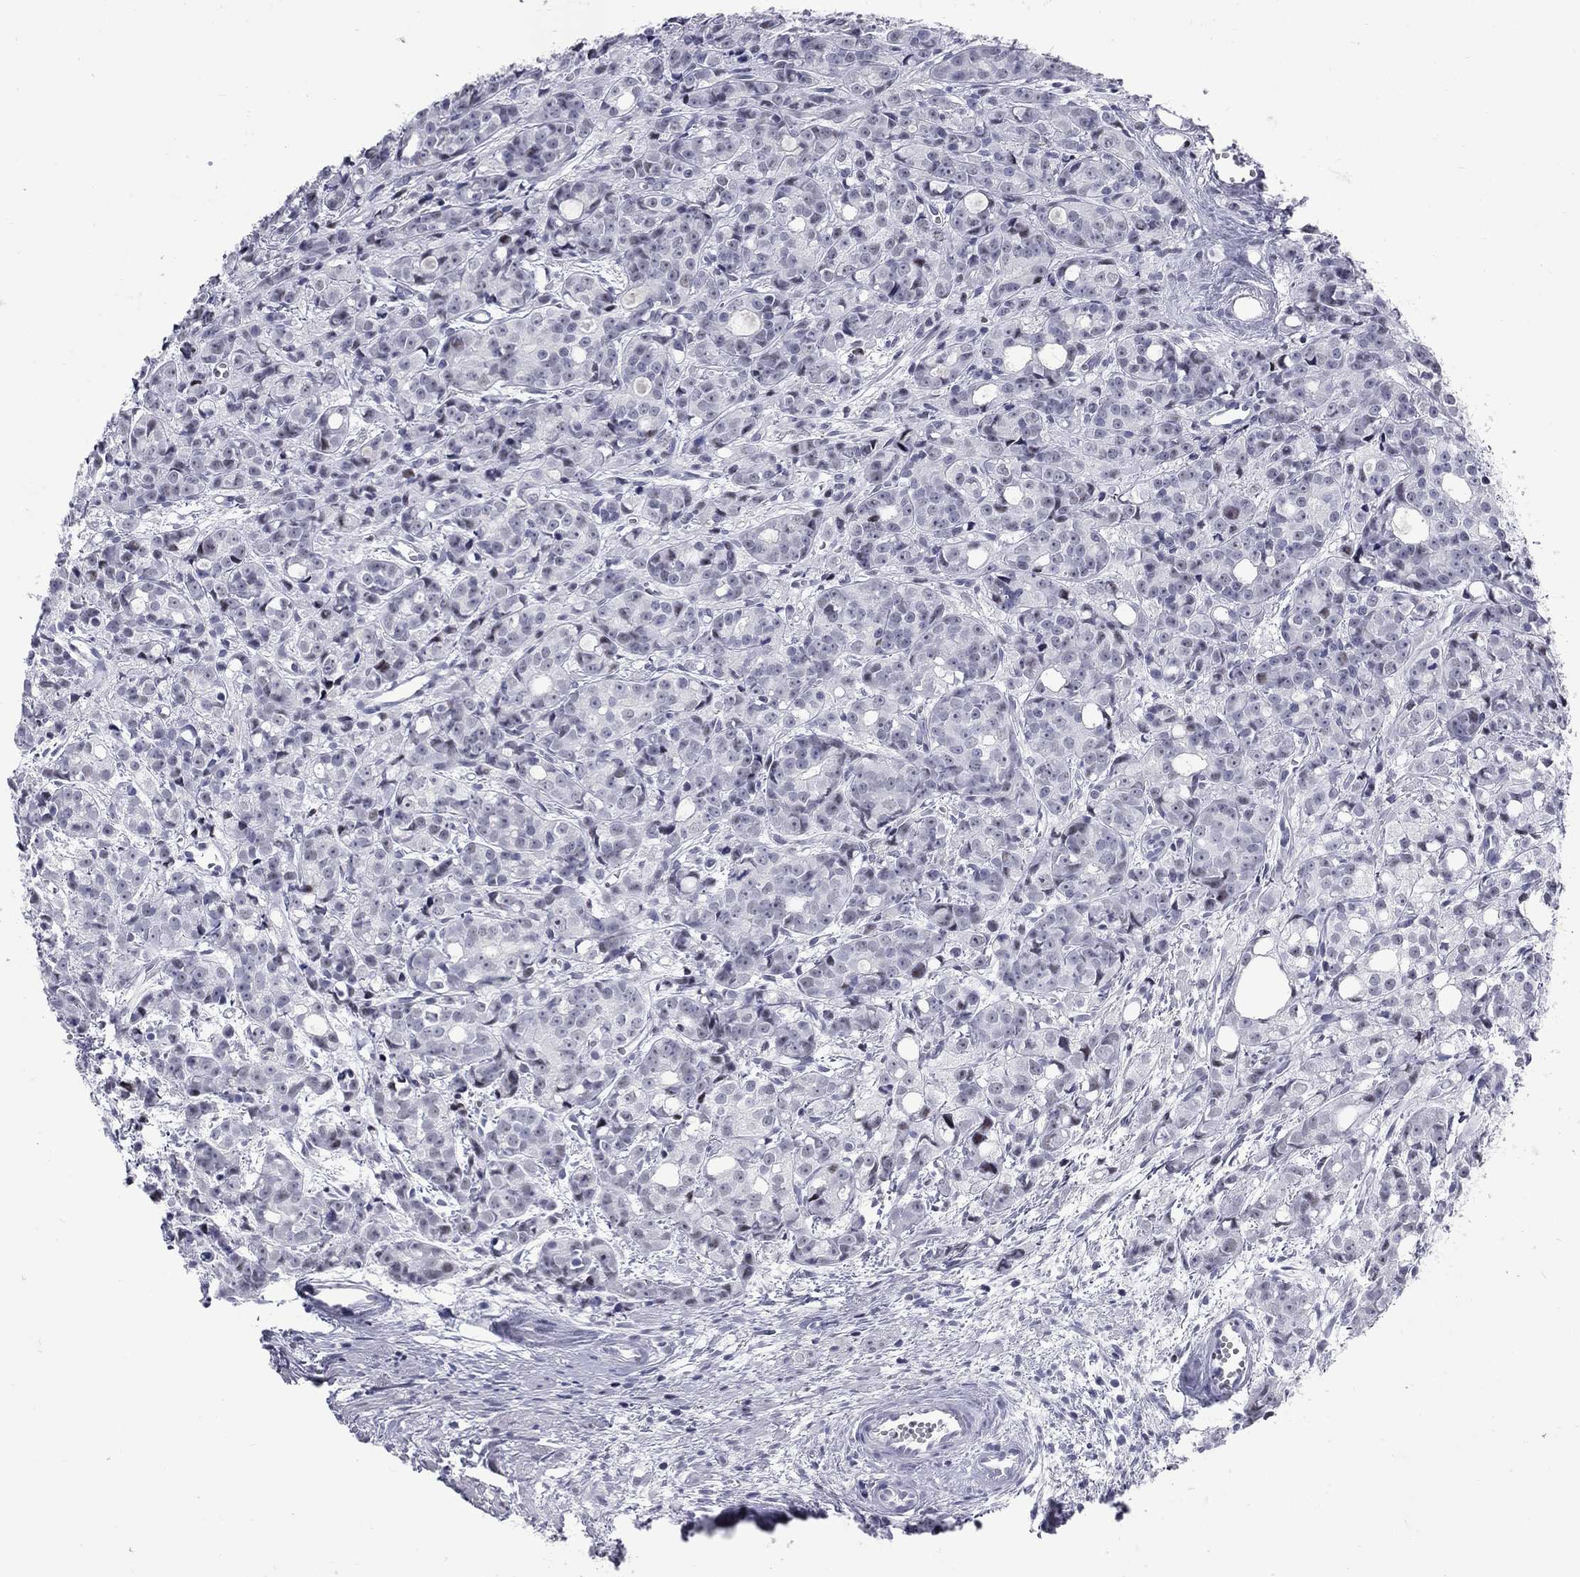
{"staining": {"intensity": "negative", "quantity": "none", "location": "none"}, "tissue": "prostate cancer", "cell_type": "Tumor cells", "image_type": "cancer", "snomed": [{"axis": "morphology", "description": "Adenocarcinoma, Medium grade"}, {"axis": "topography", "description": "Prostate"}], "caption": "Prostate adenocarcinoma (medium-grade) stained for a protein using IHC reveals no expression tumor cells.", "gene": "ASF1B", "patient": {"sex": "male", "age": 74}}